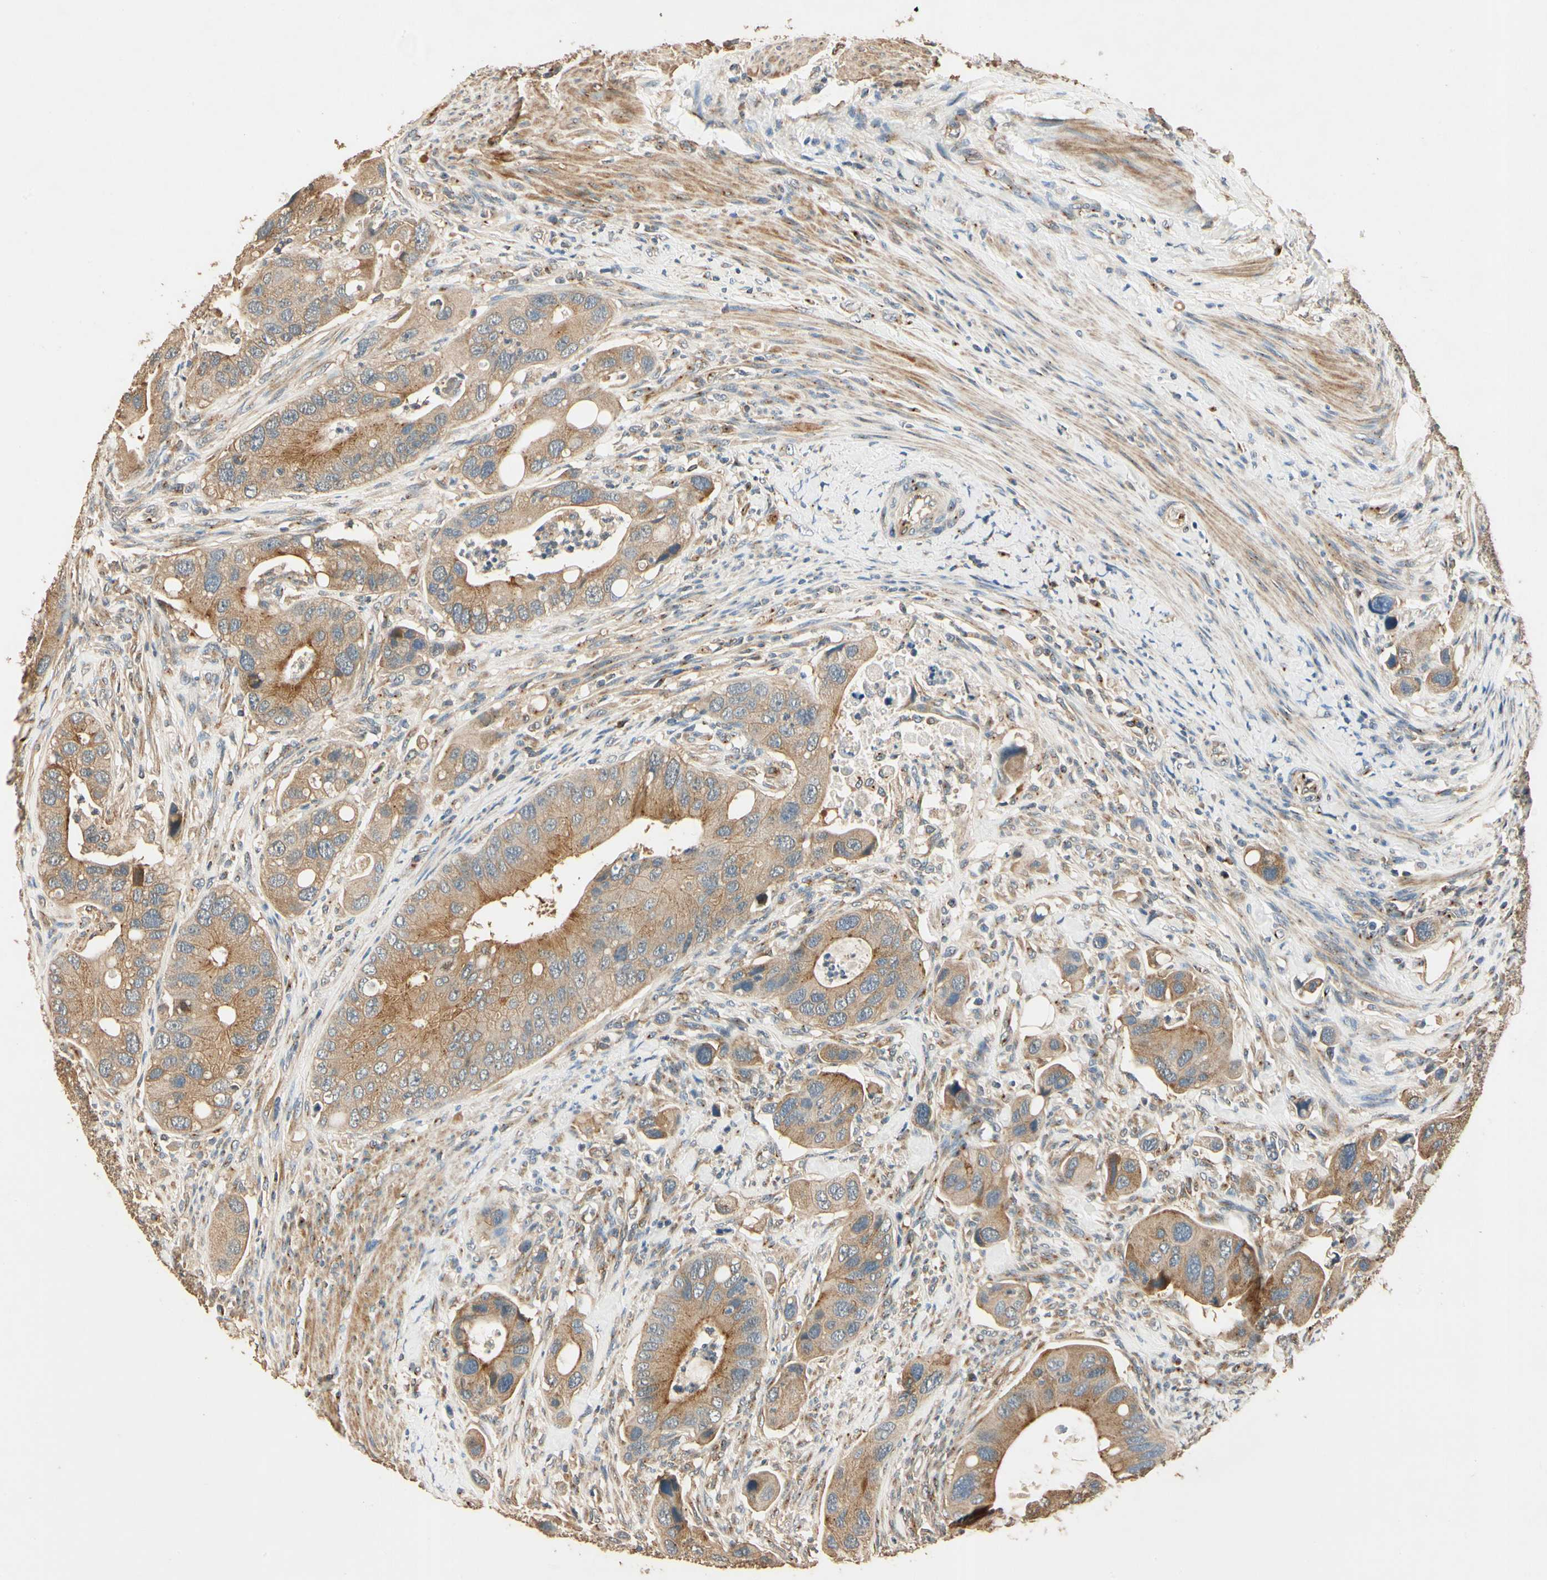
{"staining": {"intensity": "moderate", "quantity": ">75%", "location": "cytoplasmic/membranous"}, "tissue": "colorectal cancer", "cell_type": "Tumor cells", "image_type": "cancer", "snomed": [{"axis": "morphology", "description": "Adenocarcinoma, NOS"}, {"axis": "topography", "description": "Rectum"}], "caption": "This is an image of immunohistochemistry (IHC) staining of colorectal cancer (adenocarcinoma), which shows moderate expression in the cytoplasmic/membranous of tumor cells.", "gene": "AKAP9", "patient": {"sex": "female", "age": 57}}